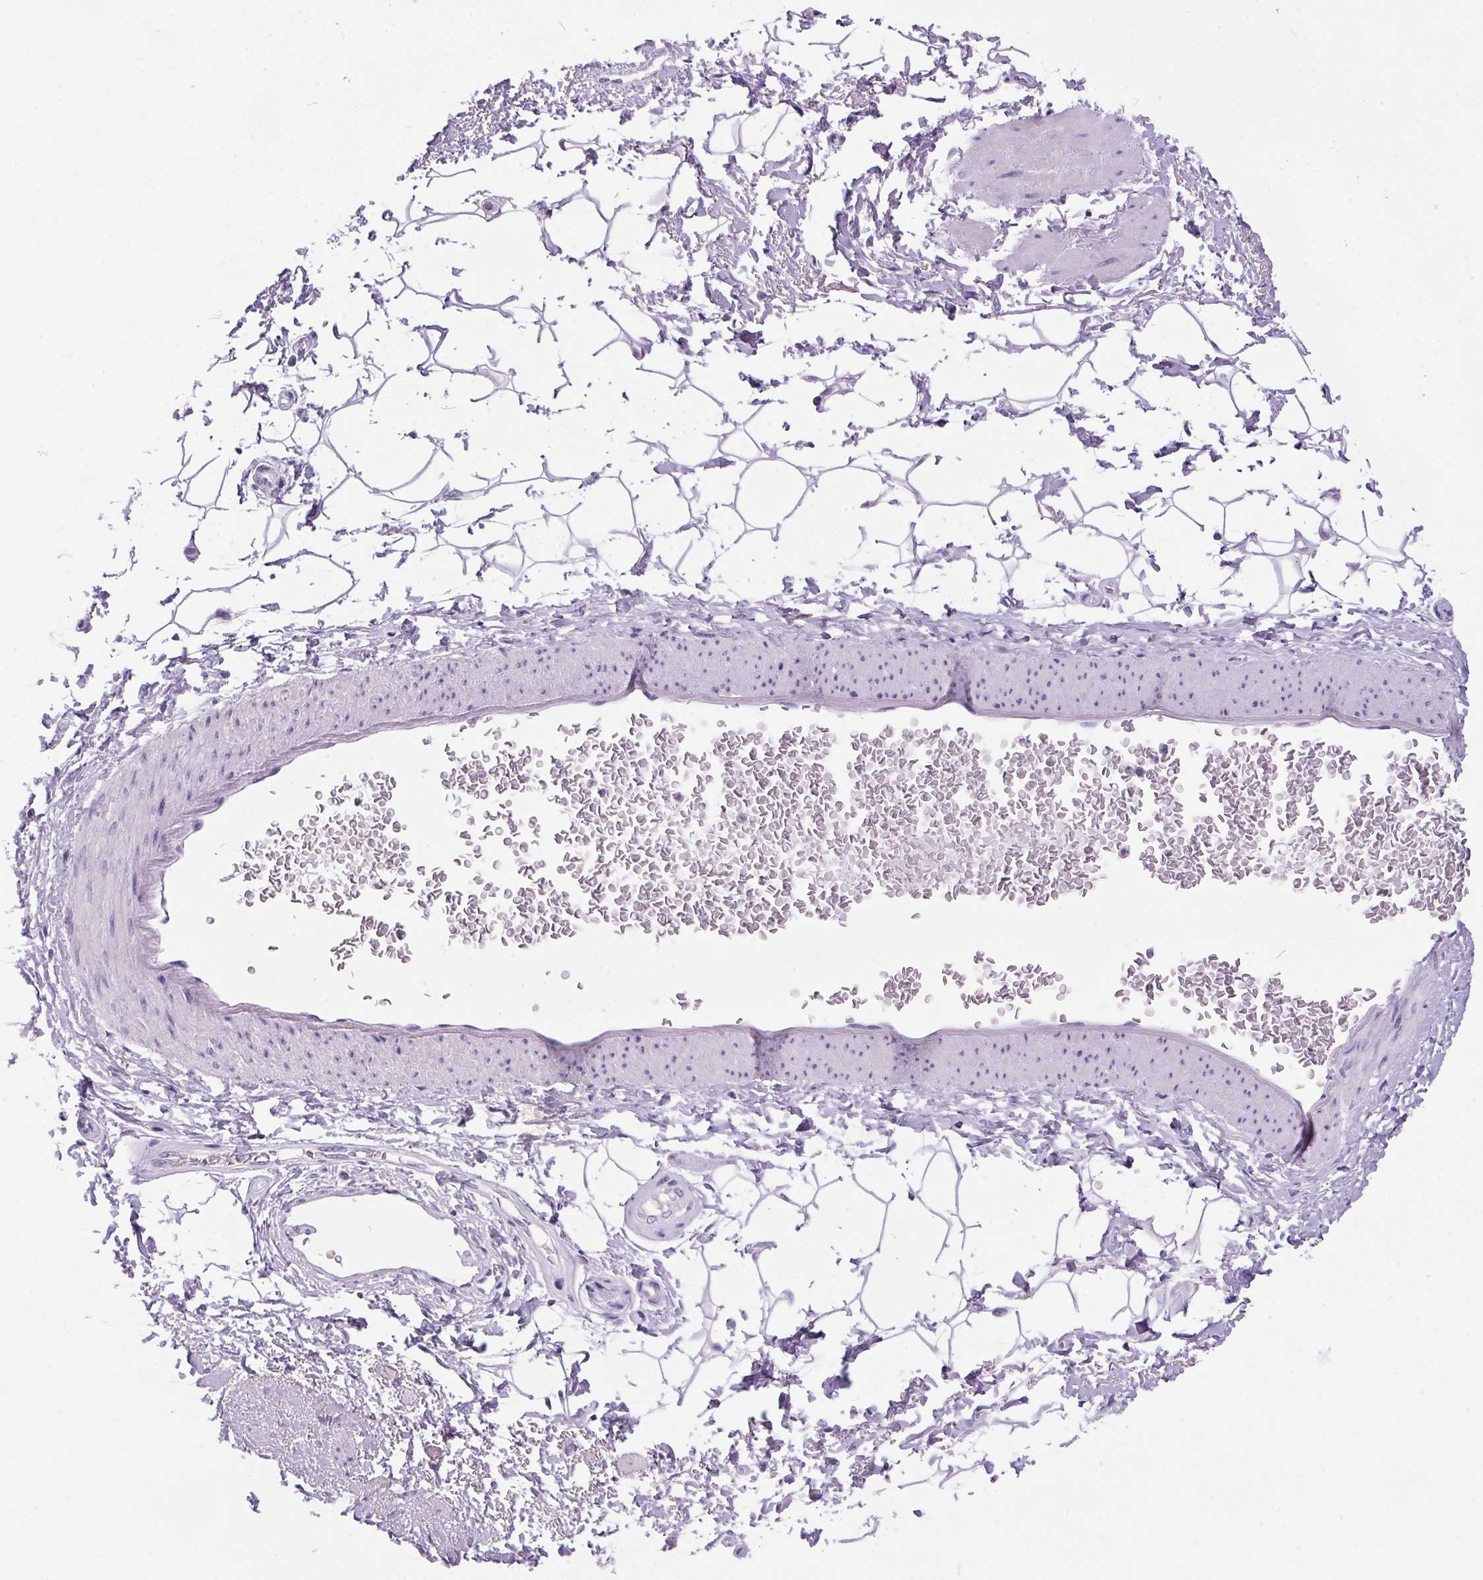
{"staining": {"intensity": "negative", "quantity": "none", "location": "none"}, "tissue": "adipose tissue", "cell_type": "Adipocytes", "image_type": "normal", "snomed": [{"axis": "morphology", "description": "Normal tissue, NOS"}, {"axis": "topography", "description": "Anal"}, {"axis": "topography", "description": "Peripheral nerve tissue"}], "caption": "Immunohistochemical staining of unremarkable human adipose tissue displays no significant positivity in adipocytes.", "gene": "S100A2", "patient": {"sex": "male", "age": 51}}